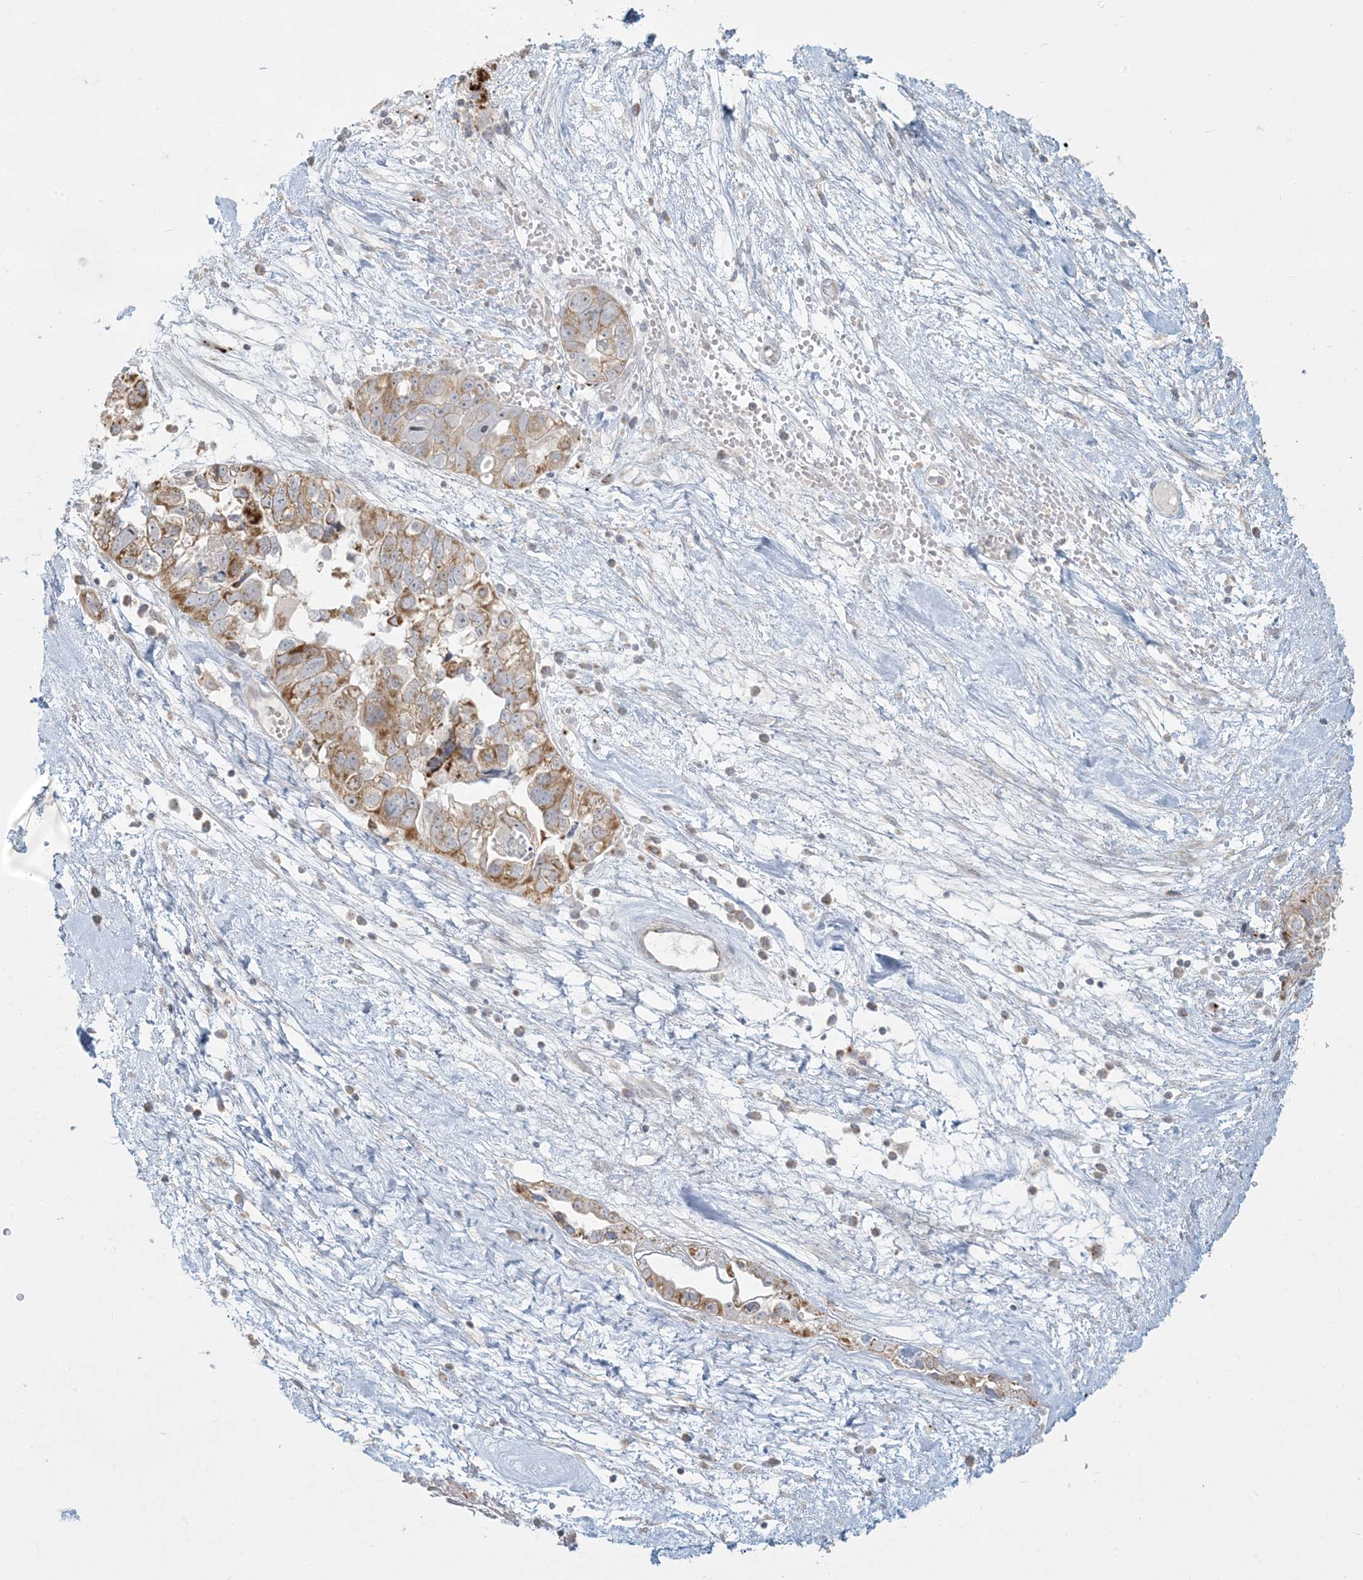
{"staining": {"intensity": "moderate", "quantity": "<25%", "location": "cytoplasmic/membranous"}, "tissue": "ovarian cancer", "cell_type": "Tumor cells", "image_type": "cancer", "snomed": [{"axis": "morphology", "description": "Carcinoma, NOS"}, {"axis": "morphology", "description": "Cystadenocarcinoma, serous, NOS"}, {"axis": "topography", "description": "Ovary"}], "caption": "Human serous cystadenocarcinoma (ovarian) stained with a protein marker displays moderate staining in tumor cells.", "gene": "MCAT", "patient": {"sex": "female", "age": 69}}